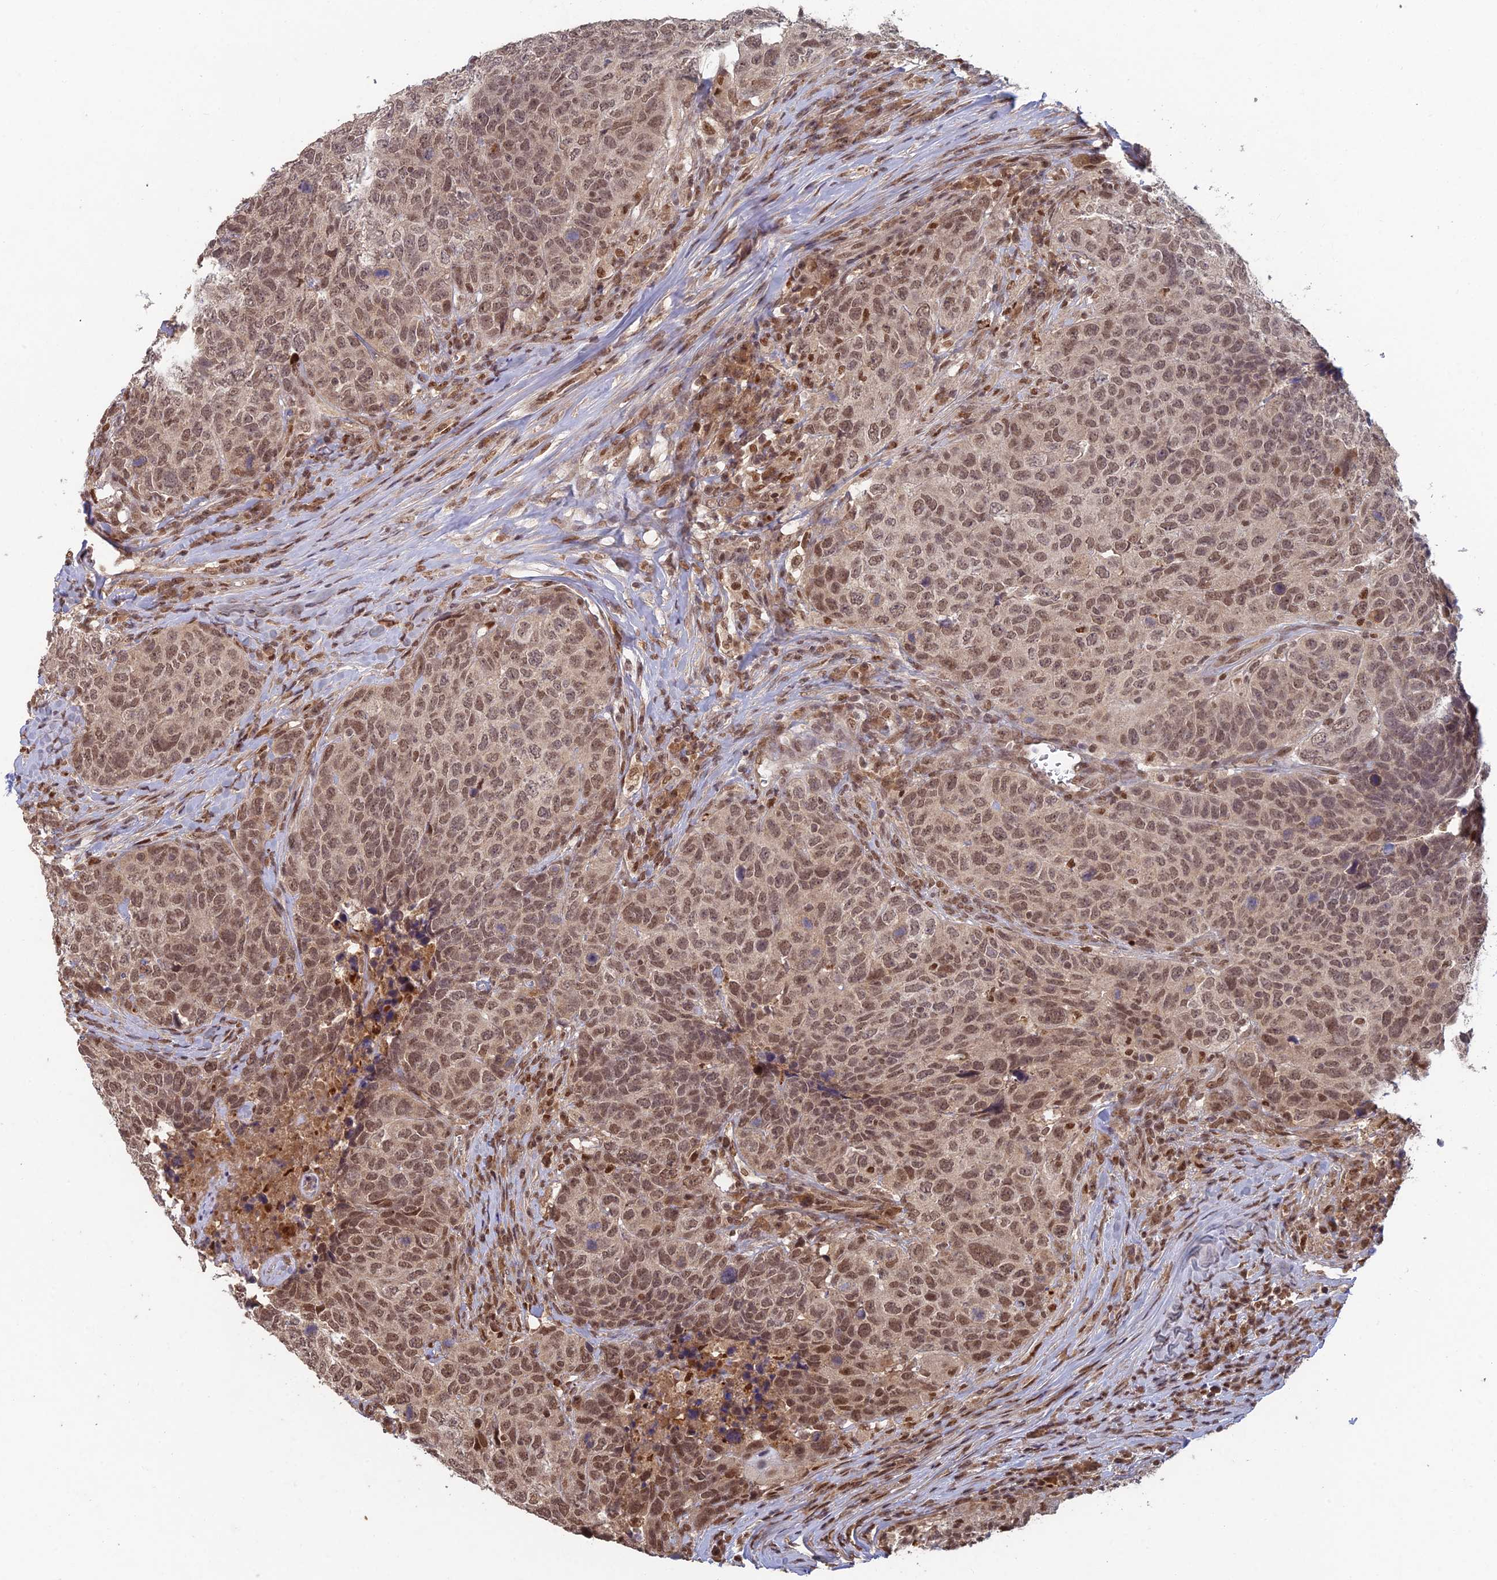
{"staining": {"intensity": "moderate", "quantity": ">75%", "location": "nuclear"}, "tissue": "head and neck cancer", "cell_type": "Tumor cells", "image_type": "cancer", "snomed": [{"axis": "morphology", "description": "Squamous cell carcinoma, NOS"}, {"axis": "topography", "description": "Head-Neck"}], "caption": "Squamous cell carcinoma (head and neck) stained for a protein (brown) displays moderate nuclear positive expression in about >75% of tumor cells.", "gene": "RANBP3", "patient": {"sex": "male", "age": 66}}